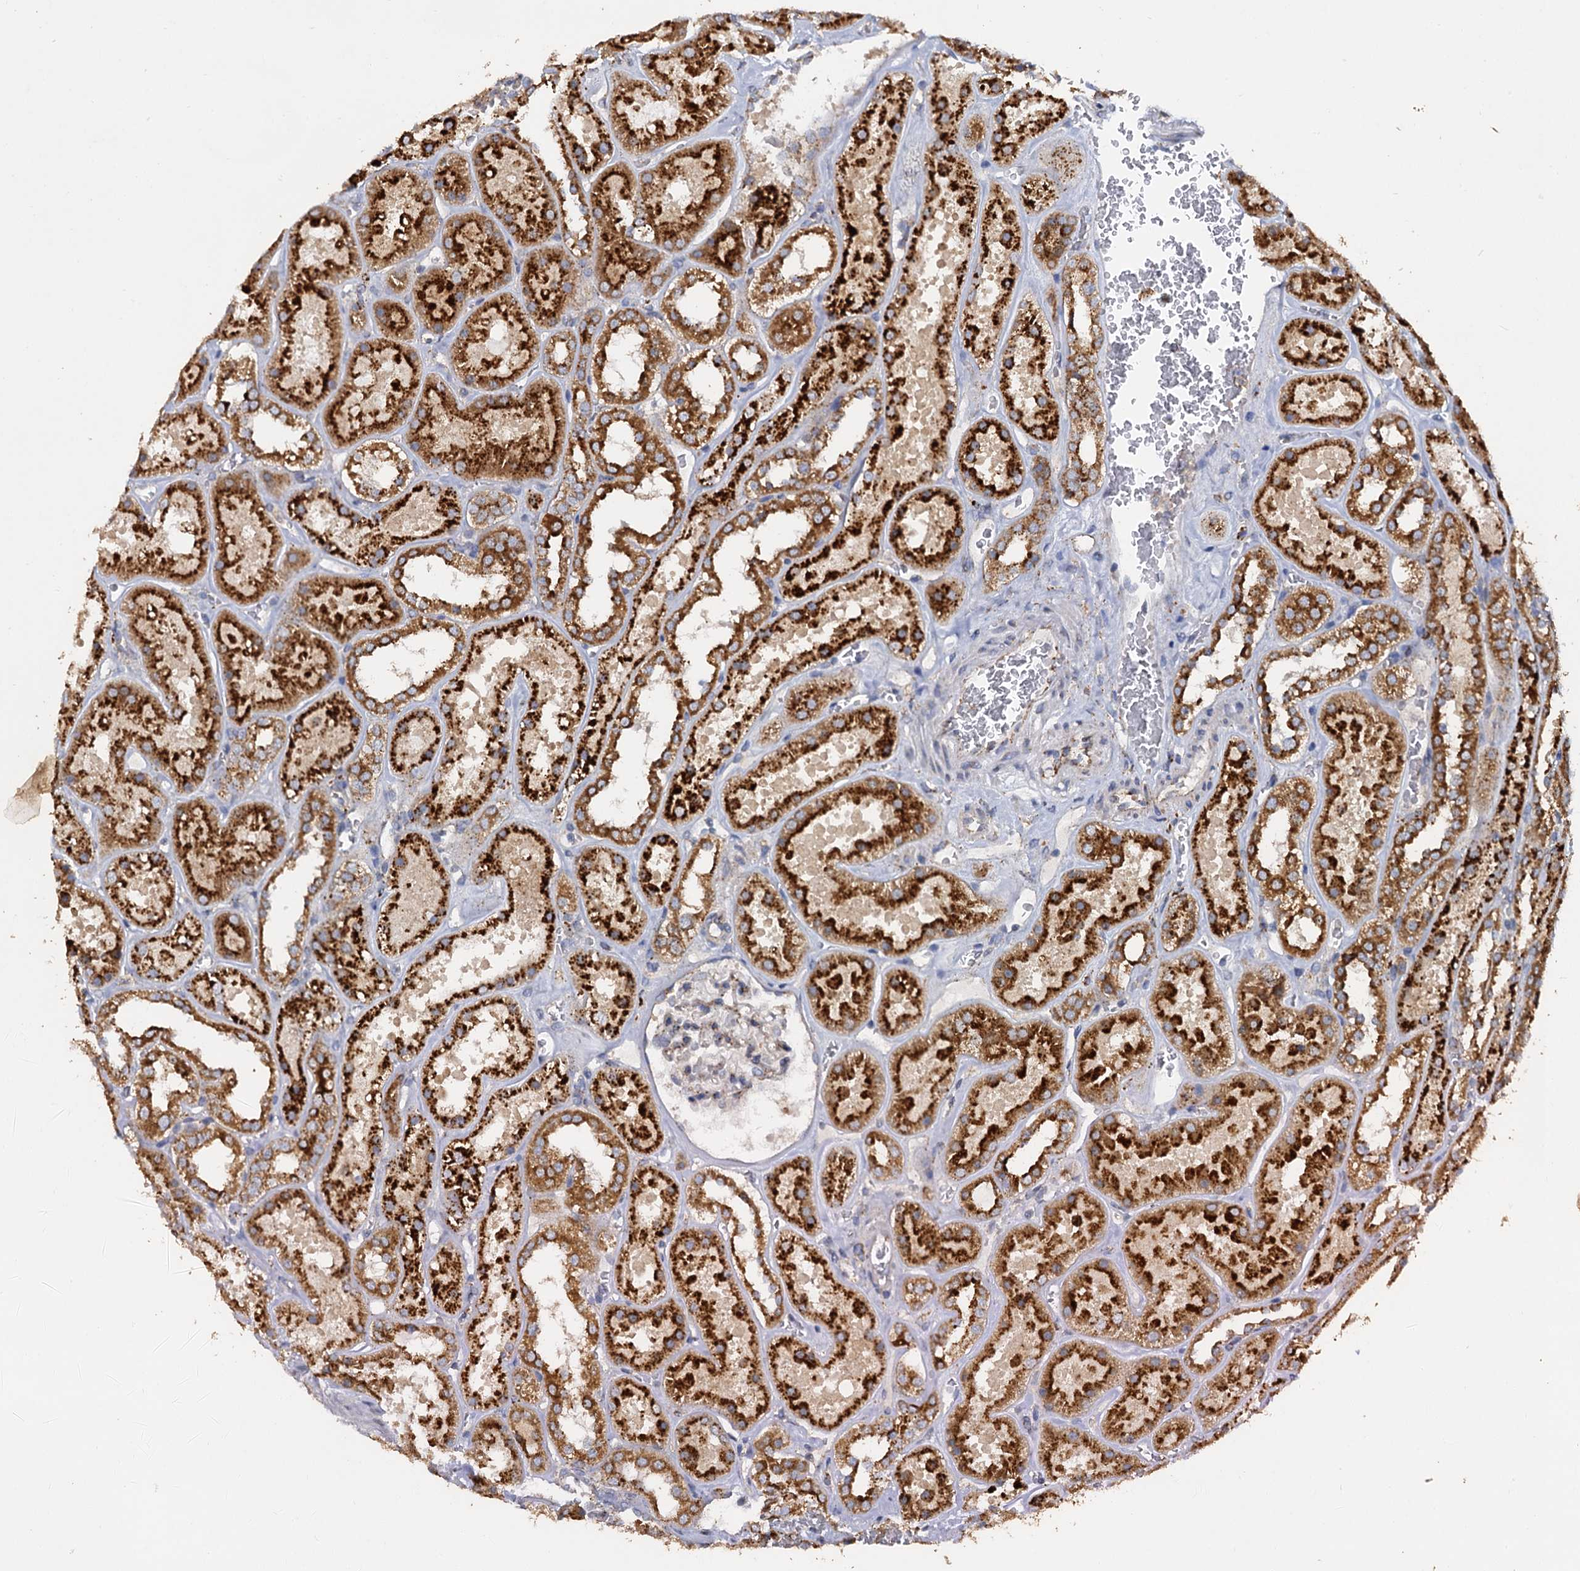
{"staining": {"intensity": "moderate", "quantity": "<25%", "location": "cytoplasmic/membranous"}, "tissue": "kidney", "cell_type": "Cells in glomeruli", "image_type": "normal", "snomed": [{"axis": "morphology", "description": "Normal tissue, NOS"}, {"axis": "topography", "description": "Kidney"}], "caption": "Immunohistochemical staining of normal kidney demonstrates <25% levels of moderate cytoplasmic/membranous protein staining in approximately <25% of cells in glomeruli. The protein is shown in brown color, while the nuclei are stained blue.", "gene": "GBA1", "patient": {"sex": "female", "age": 41}}